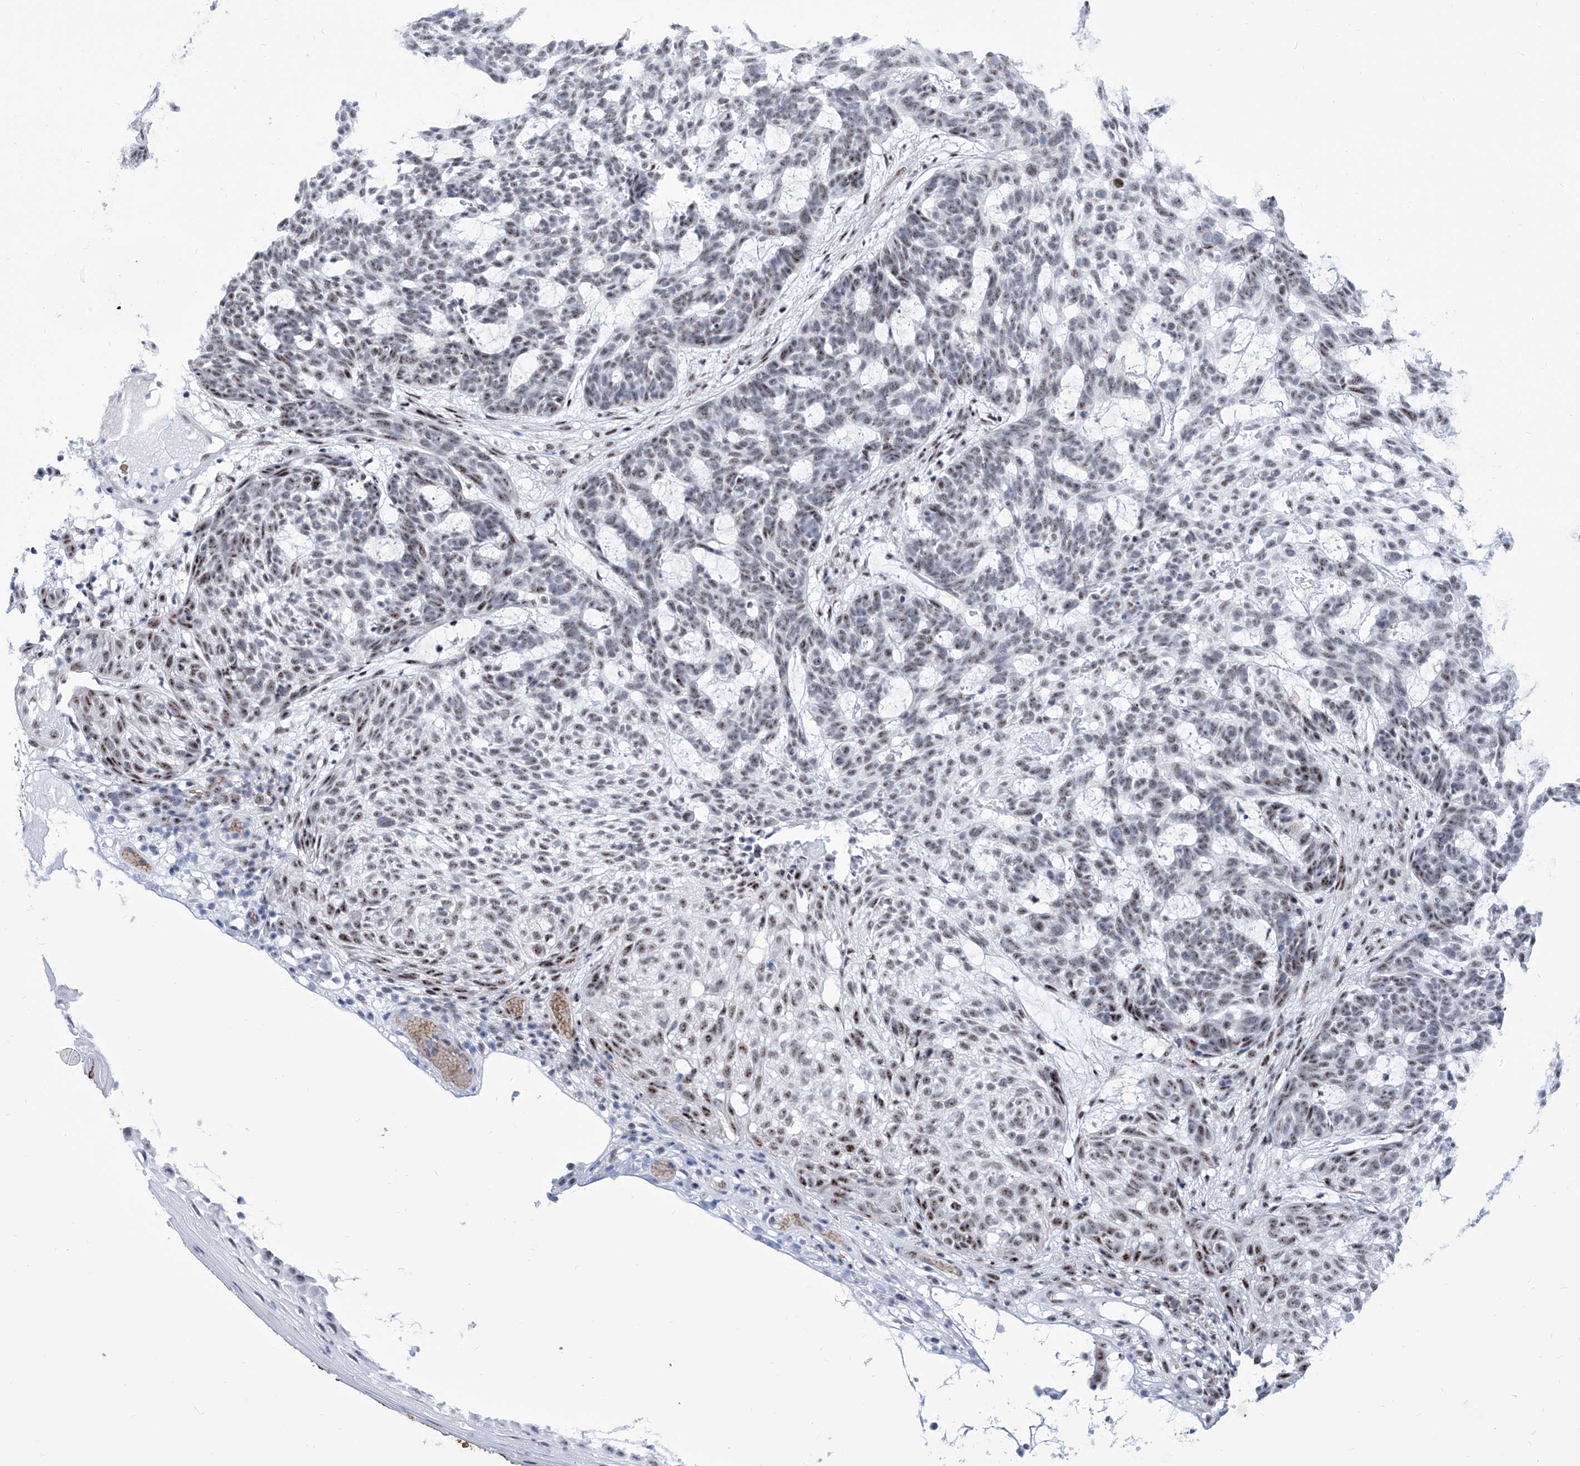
{"staining": {"intensity": "moderate", "quantity": "25%-75%", "location": "nuclear"}, "tissue": "skin cancer", "cell_type": "Tumor cells", "image_type": "cancer", "snomed": [{"axis": "morphology", "description": "Basal cell carcinoma"}, {"axis": "topography", "description": "Skin"}], "caption": "About 25%-75% of tumor cells in basal cell carcinoma (skin) show moderate nuclear protein positivity as visualized by brown immunohistochemical staining.", "gene": "SART1", "patient": {"sex": "male", "age": 85}}